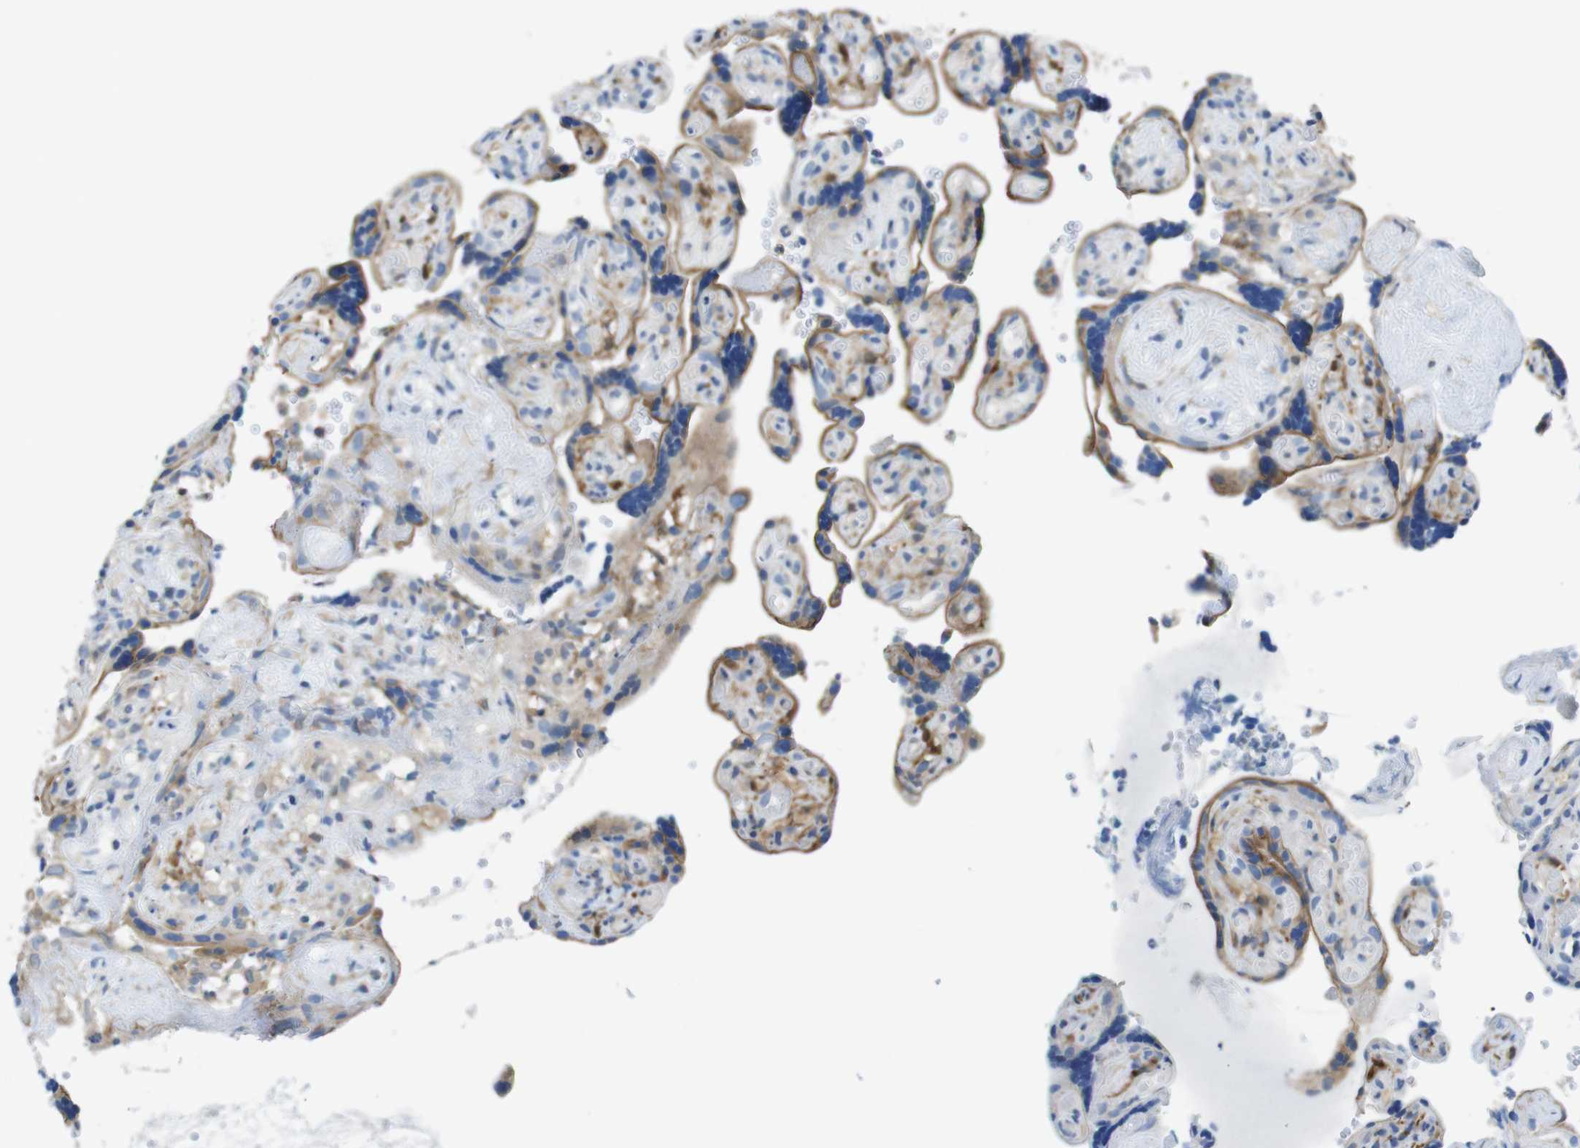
{"staining": {"intensity": "moderate", "quantity": "25%-75%", "location": "cytoplasmic/membranous"}, "tissue": "placenta", "cell_type": "Trophoblastic cells", "image_type": "normal", "snomed": [{"axis": "morphology", "description": "Normal tissue, NOS"}, {"axis": "topography", "description": "Placenta"}], "caption": "Human placenta stained with a protein marker shows moderate staining in trophoblastic cells.", "gene": "CLMN", "patient": {"sex": "female", "age": 30}}